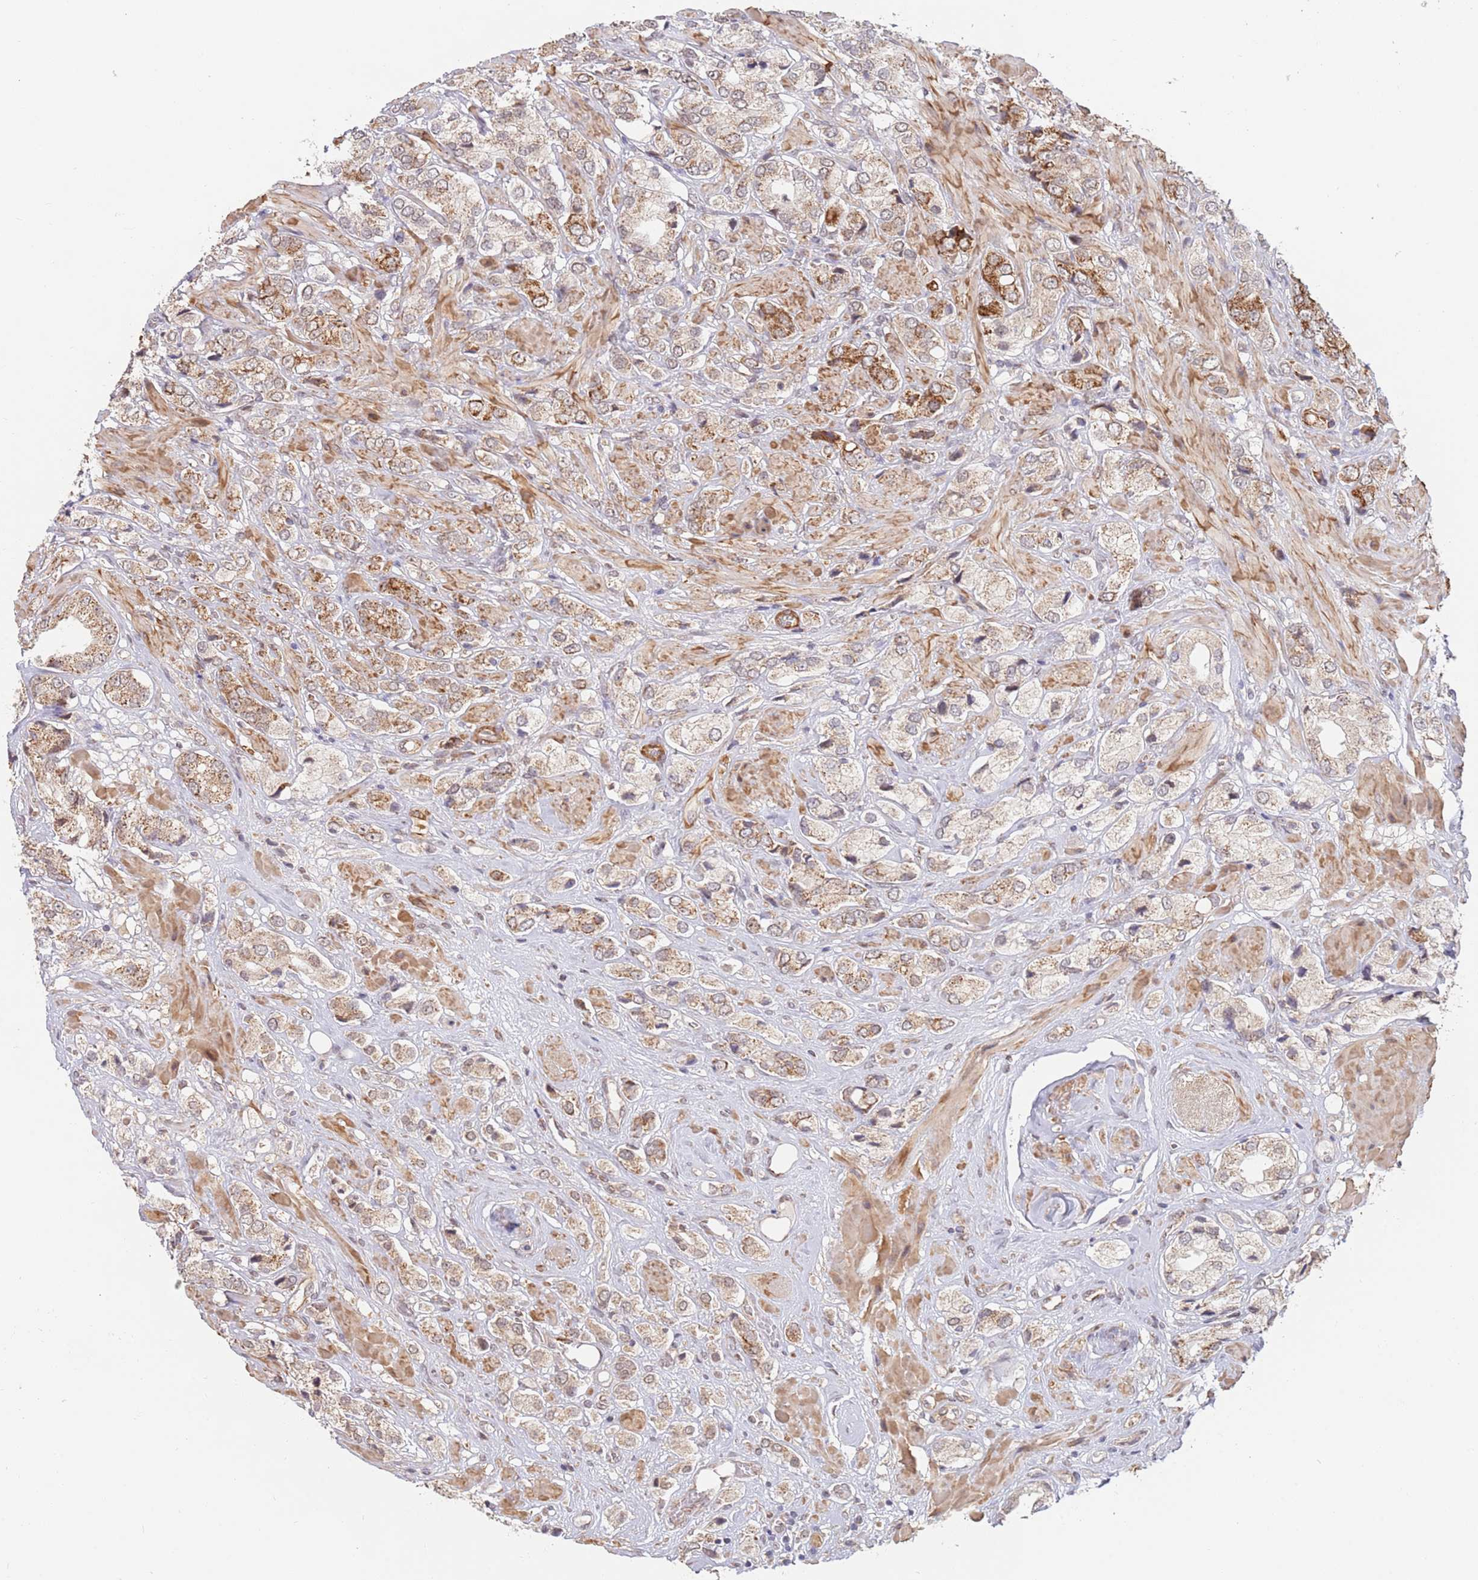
{"staining": {"intensity": "moderate", "quantity": ">75%", "location": "cytoplasmic/membranous"}, "tissue": "prostate cancer", "cell_type": "Tumor cells", "image_type": "cancer", "snomed": [{"axis": "morphology", "description": "Adenocarcinoma, High grade"}, {"axis": "topography", "description": "Prostate and seminal vesicle, NOS"}], "caption": "A high-resolution photomicrograph shows immunohistochemistry (IHC) staining of prostate cancer, which demonstrates moderate cytoplasmic/membranous staining in approximately >75% of tumor cells.", "gene": "UQCC3", "patient": {"sex": "male", "age": 64}}